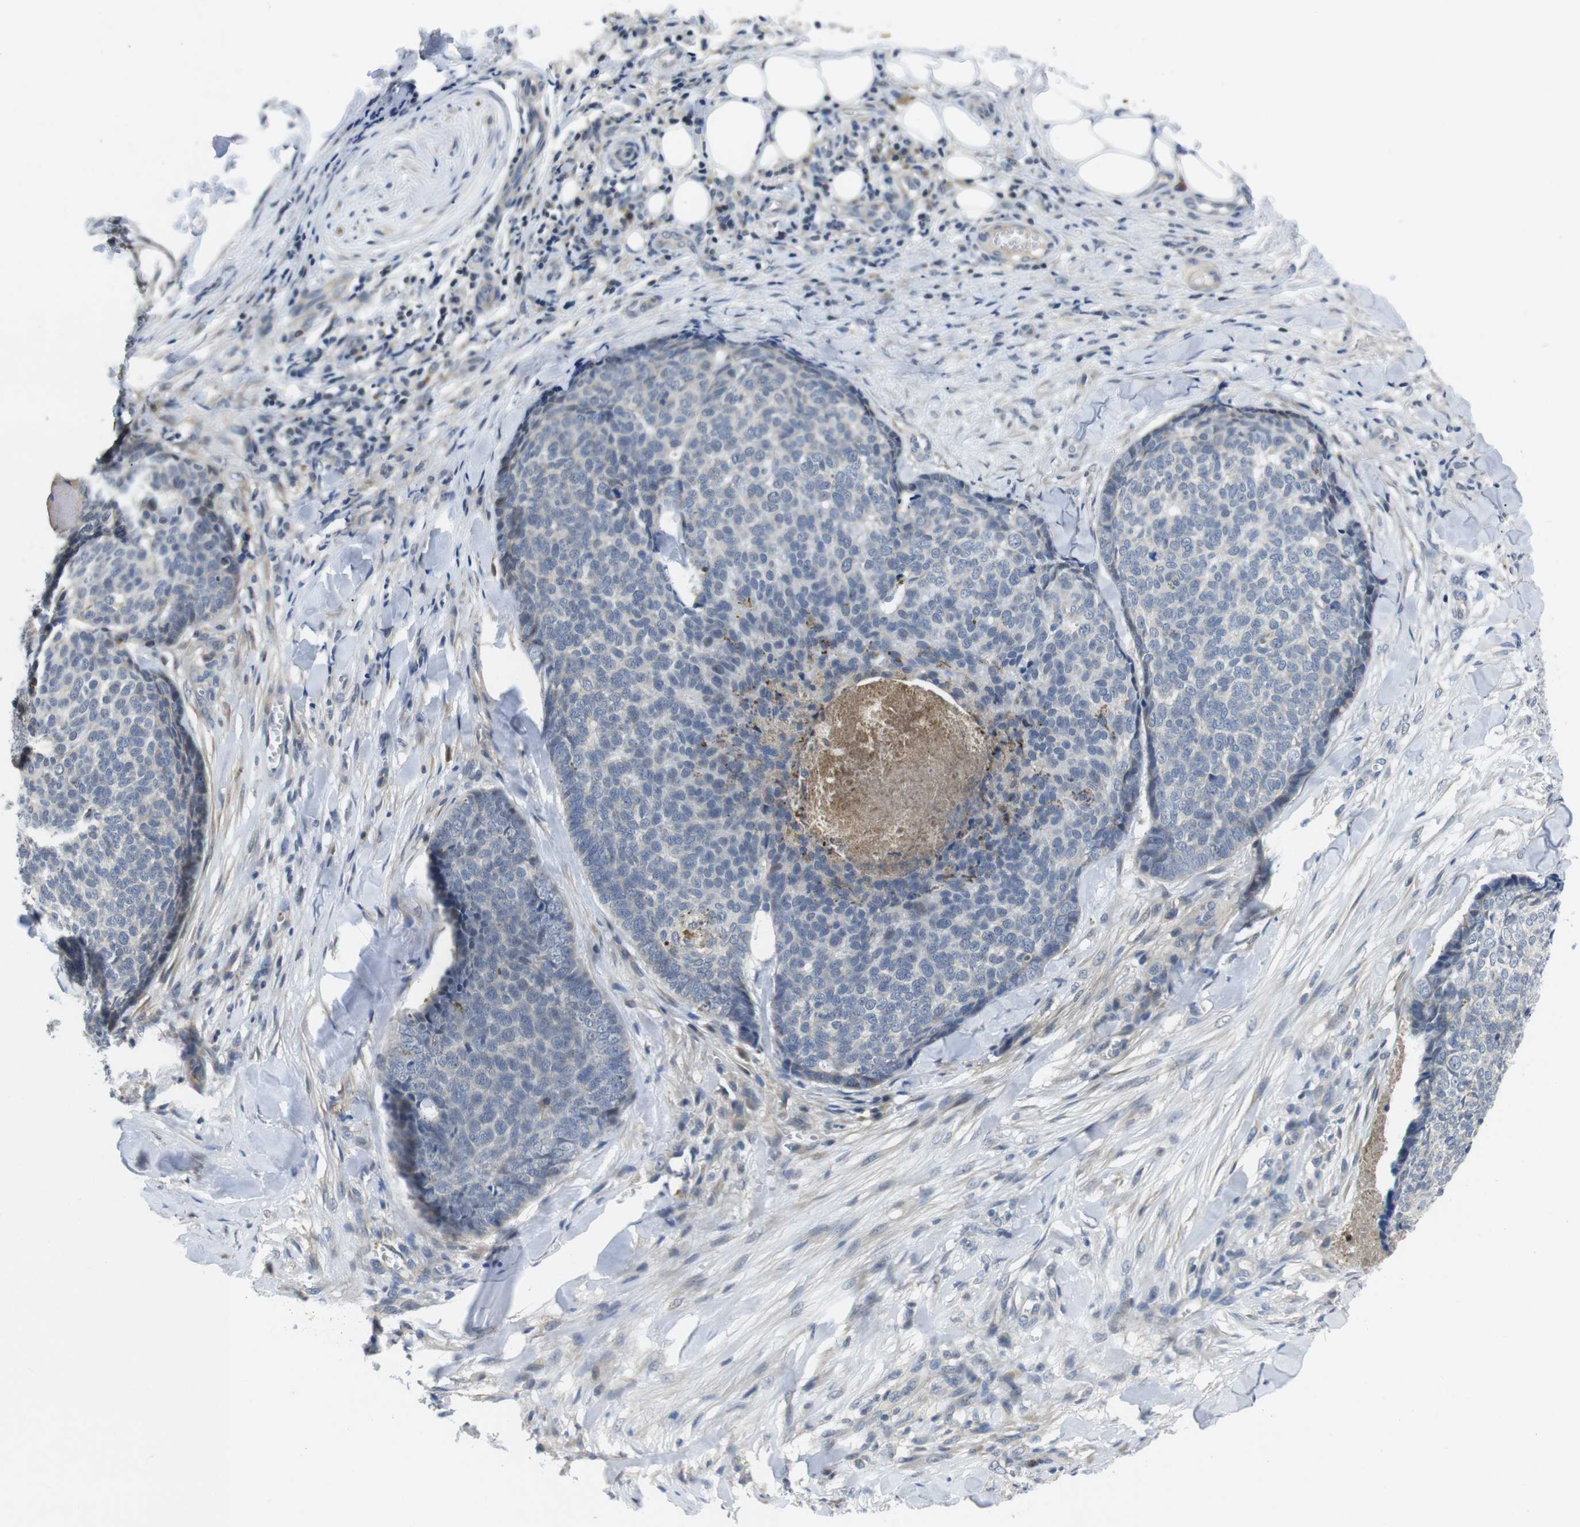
{"staining": {"intensity": "weak", "quantity": "<25%", "location": "cytoplasmic/membranous"}, "tissue": "skin cancer", "cell_type": "Tumor cells", "image_type": "cancer", "snomed": [{"axis": "morphology", "description": "Basal cell carcinoma"}, {"axis": "topography", "description": "Skin"}], "caption": "This is an immunohistochemistry photomicrograph of skin cancer (basal cell carcinoma). There is no expression in tumor cells.", "gene": "FNTA", "patient": {"sex": "male", "age": 84}}